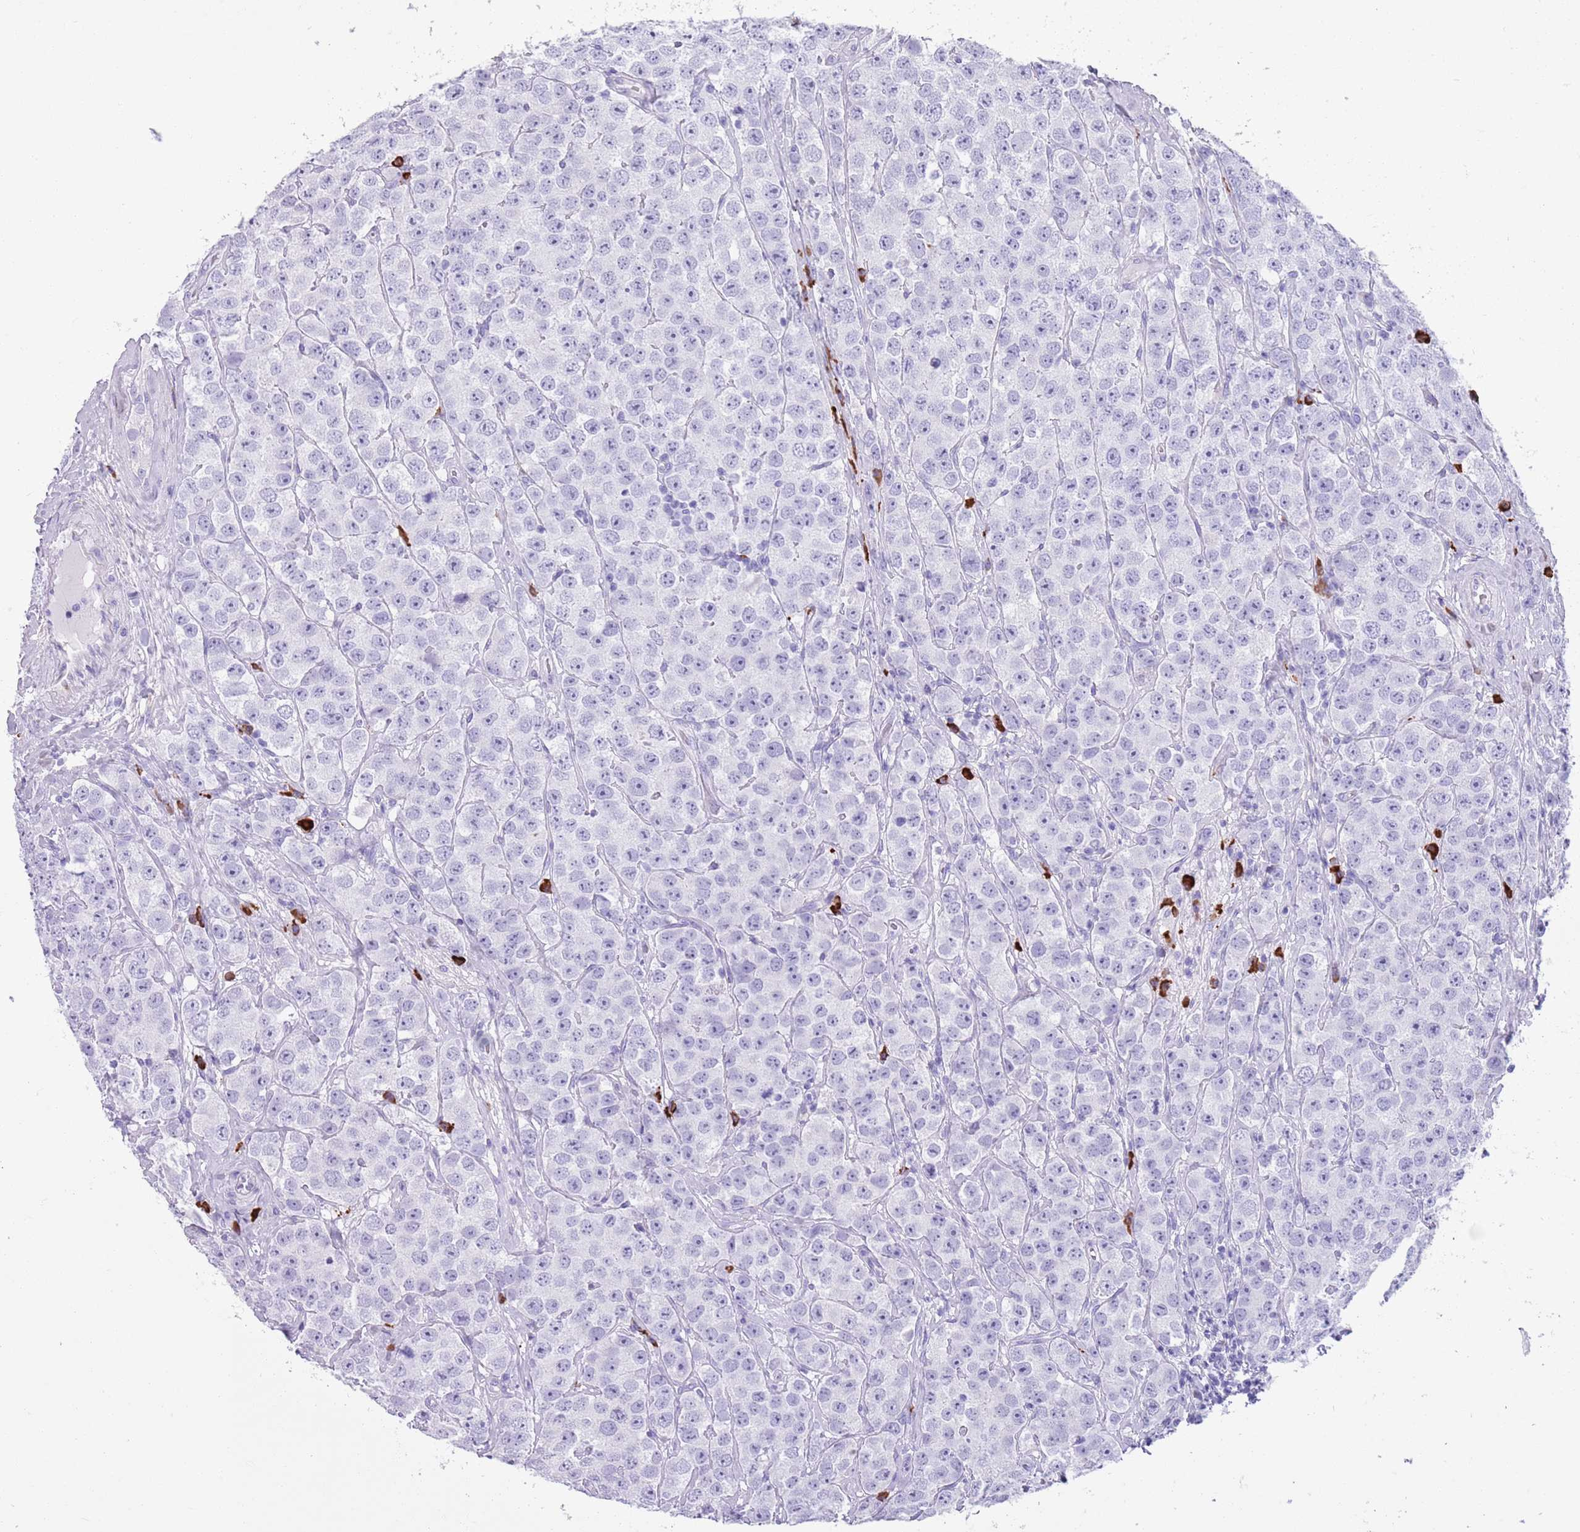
{"staining": {"intensity": "negative", "quantity": "none", "location": "none"}, "tissue": "testis cancer", "cell_type": "Tumor cells", "image_type": "cancer", "snomed": [{"axis": "morphology", "description": "Seminoma, NOS"}, {"axis": "topography", "description": "Testis"}], "caption": "Immunohistochemical staining of testis cancer demonstrates no significant expression in tumor cells.", "gene": "LY6G5B", "patient": {"sex": "male", "age": 28}}